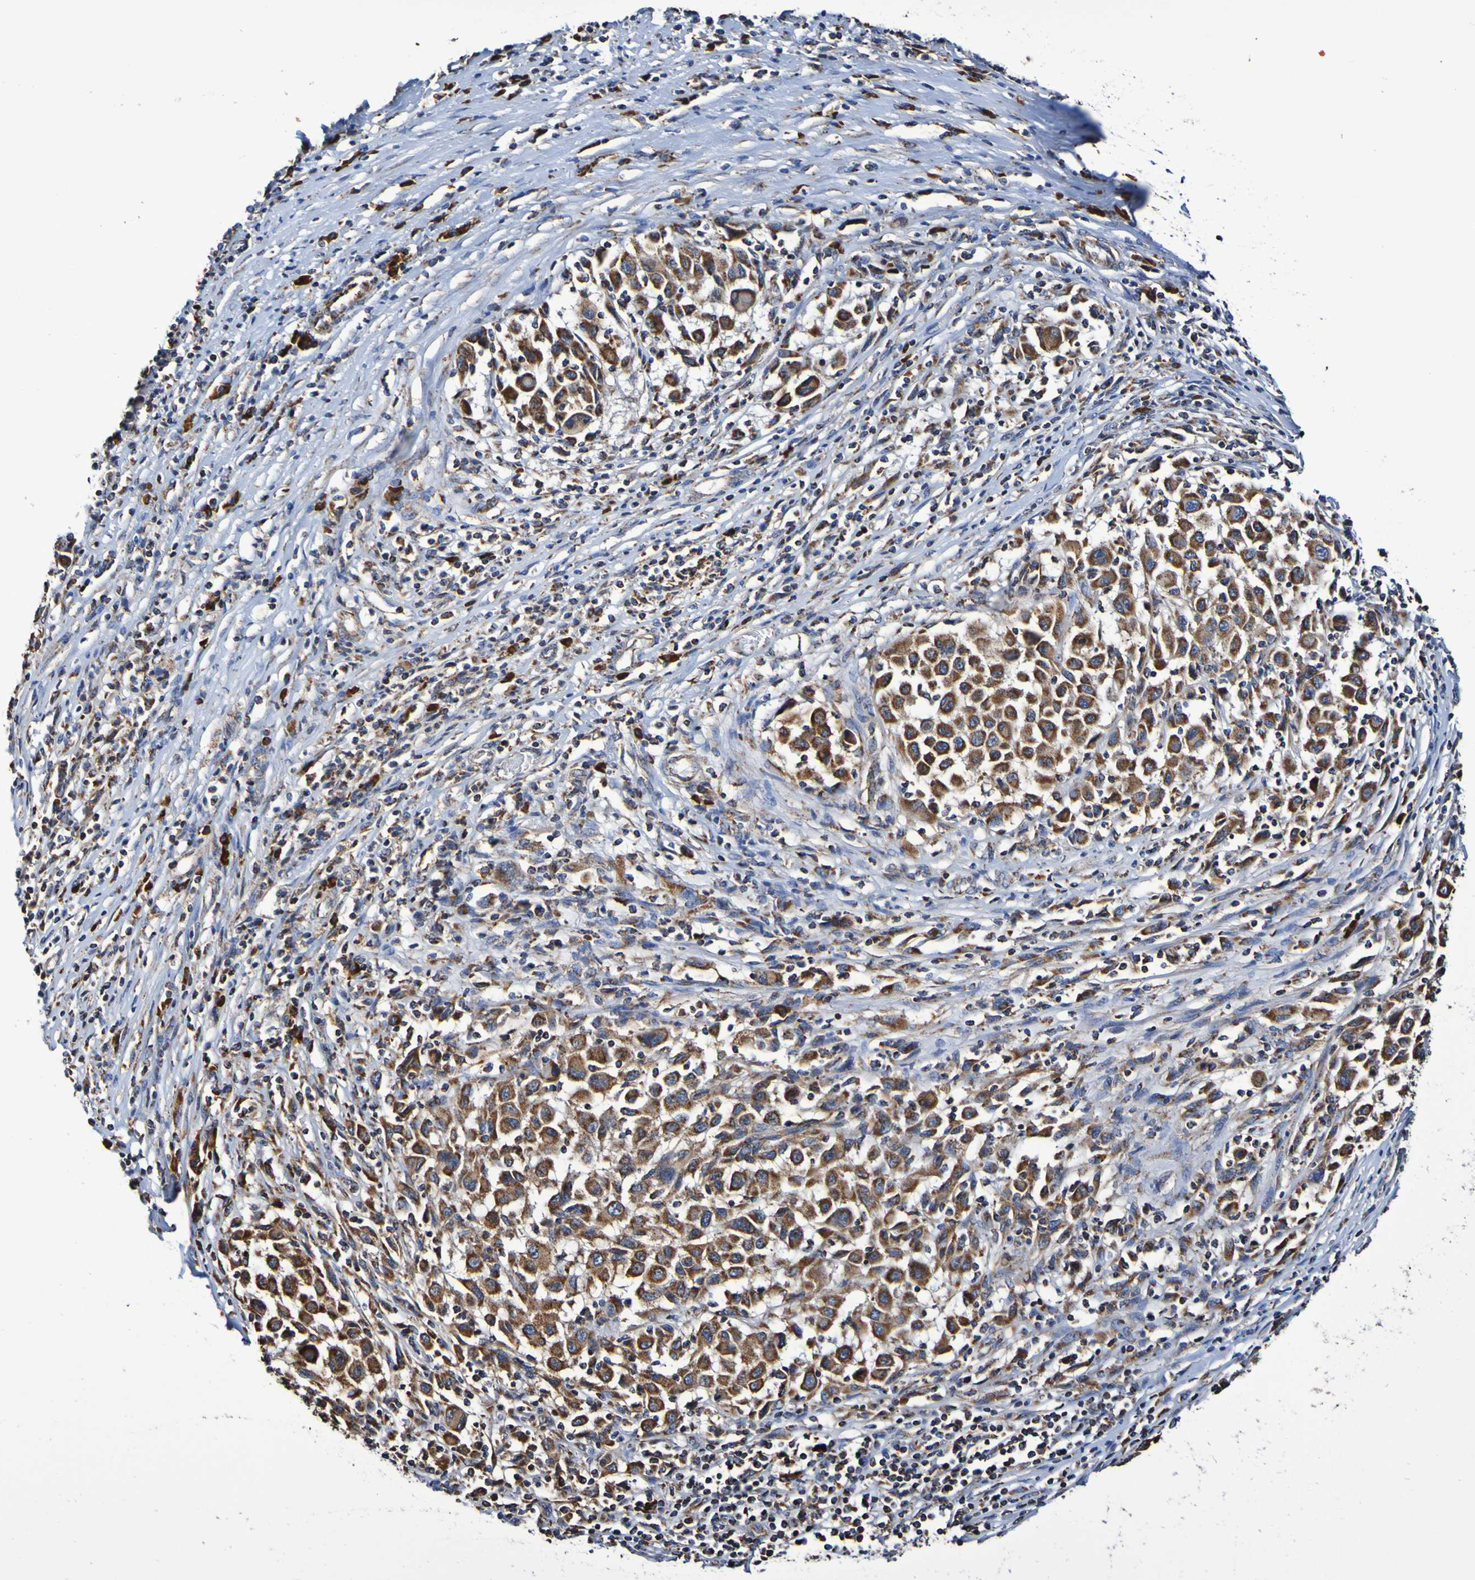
{"staining": {"intensity": "strong", "quantity": ">75%", "location": "cytoplasmic/membranous"}, "tissue": "melanoma", "cell_type": "Tumor cells", "image_type": "cancer", "snomed": [{"axis": "morphology", "description": "Malignant melanoma, Metastatic site"}, {"axis": "topography", "description": "Lymph node"}], "caption": "Malignant melanoma (metastatic site) stained with DAB immunohistochemistry demonstrates high levels of strong cytoplasmic/membranous staining in about >75% of tumor cells. (DAB IHC, brown staining for protein, blue staining for nuclei).", "gene": "IL18R1", "patient": {"sex": "male", "age": 61}}